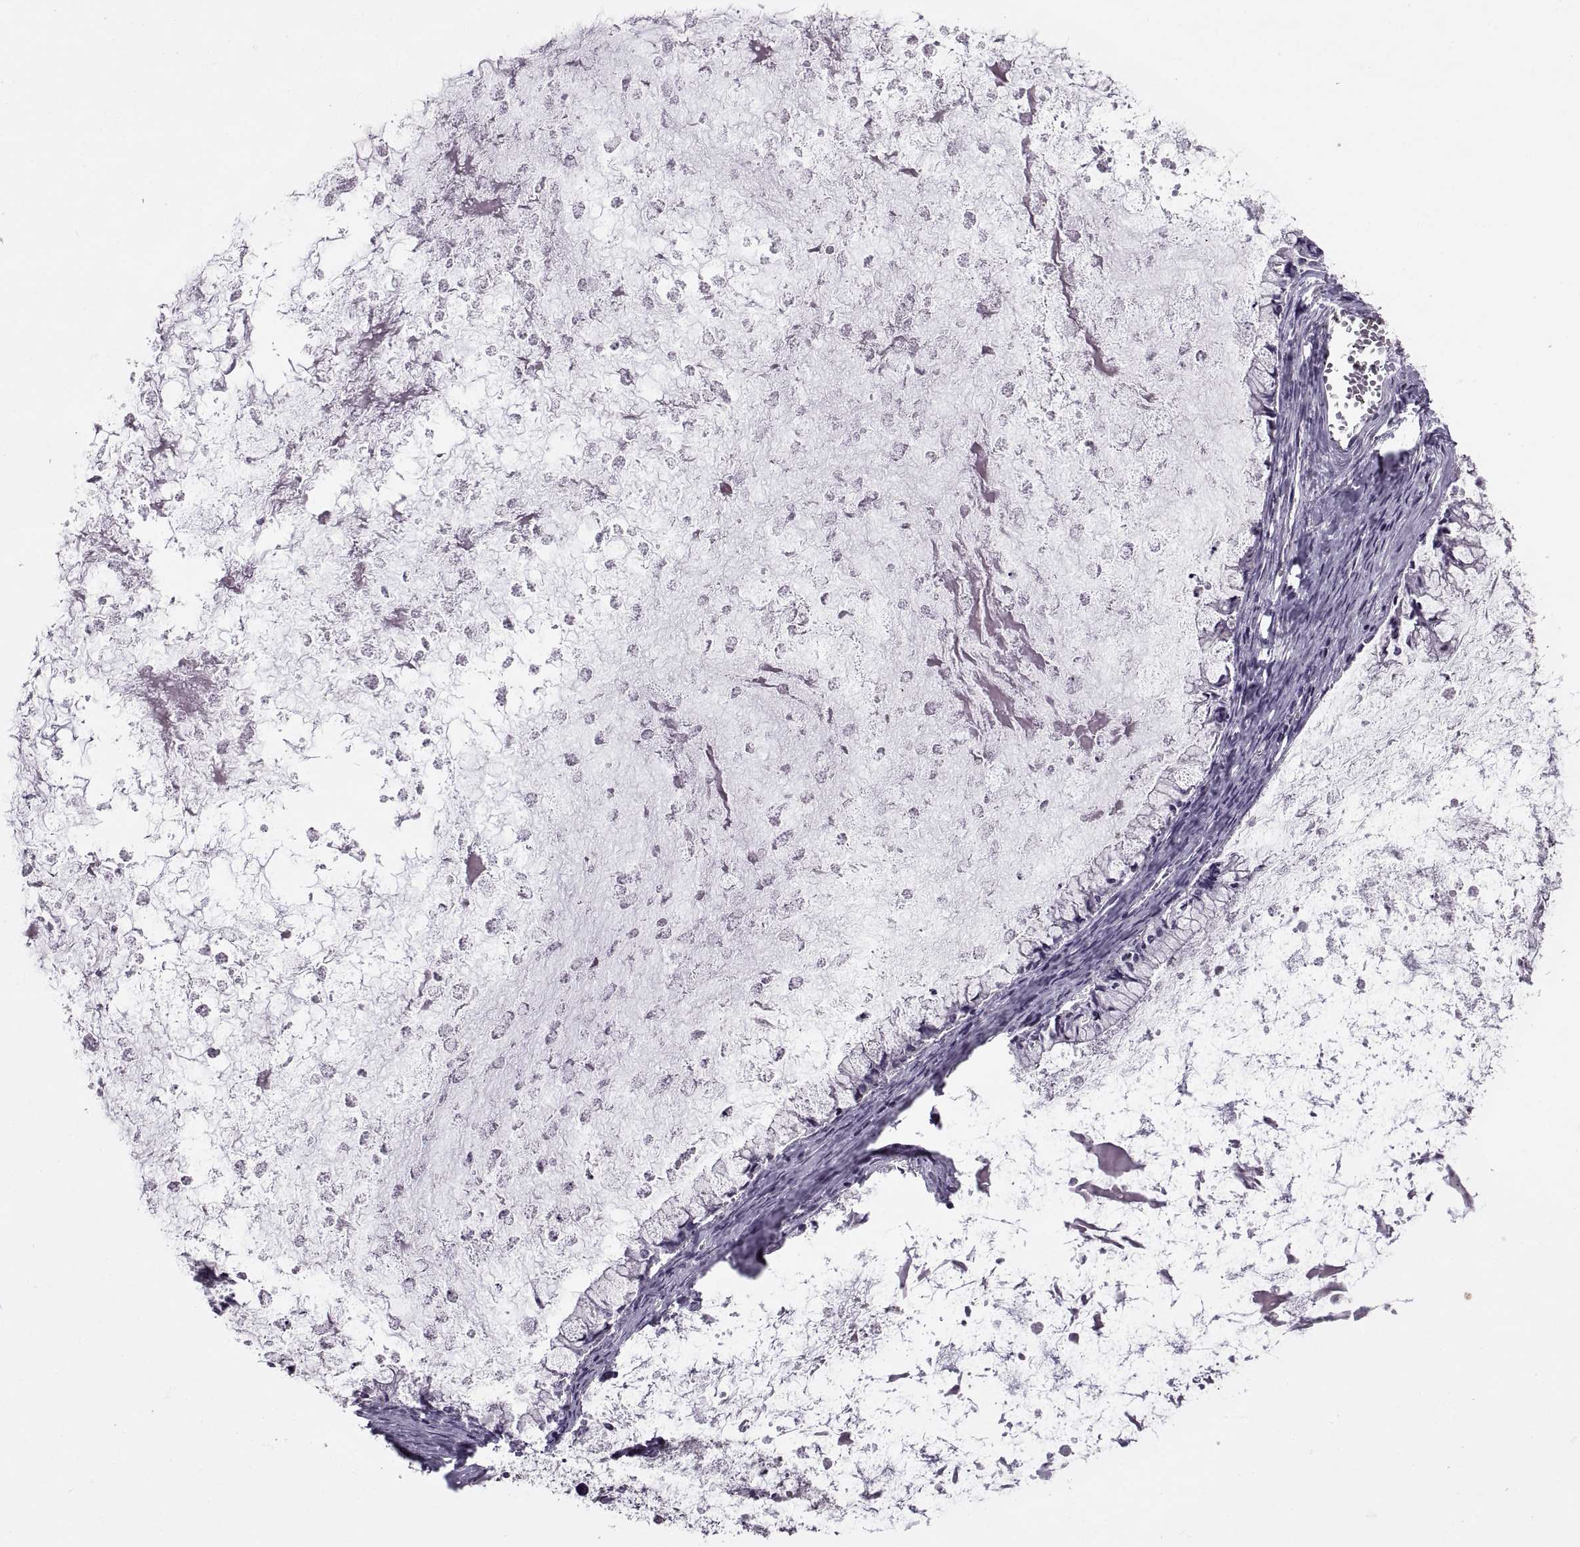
{"staining": {"intensity": "negative", "quantity": "none", "location": "none"}, "tissue": "ovarian cancer", "cell_type": "Tumor cells", "image_type": "cancer", "snomed": [{"axis": "morphology", "description": "Cystadenocarcinoma, mucinous, NOS"}, {"axis": "topography", "description": "Ovary"}], "caption": "Tumor cells are negative for protein expression in human ovarian cancer.", "gene": "OTP", "patient": {"sex": "female", "age": 67}}